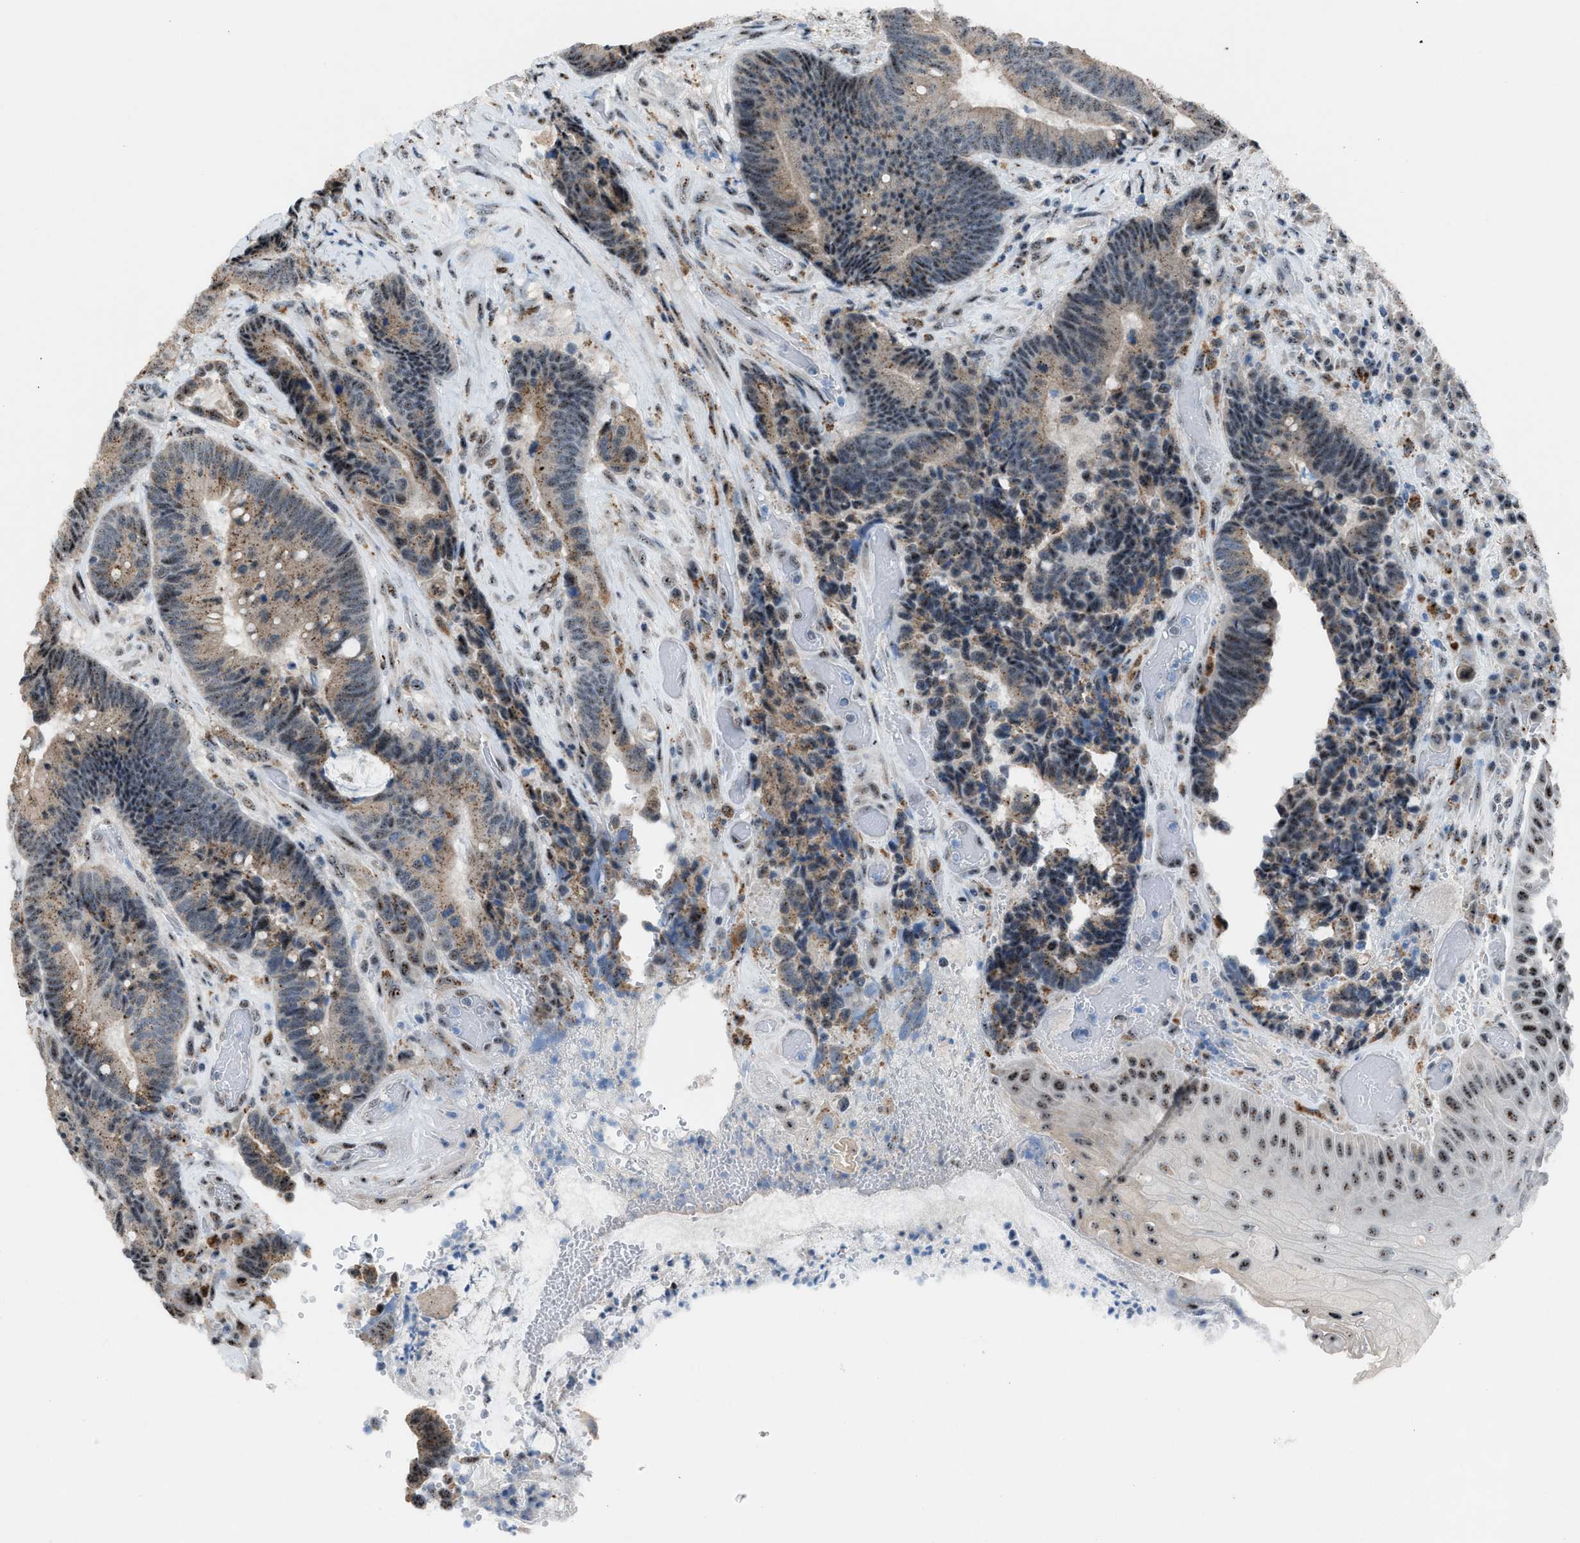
{"staining": {"intensity": "weak", "quantity": "<25%", "location": "cytoplasmic/membranous,nuclear"}, "tissue": "colorectal cancer", "cell_type": "Tumor cells", "image_type": "cancer", "snomed": [{"axis": "morphology", "description": "Adenocarcinoma, NOS"}, {"axis": "topography", "description": "Rectum"}, {"axis": "topography", "description": "Anal"}], "caption": "This image is of adenocarcinoma (colorectal) stained with immunohistochemistry to label a protein in brown with the nuclei are counter-stained blue. There is no expression in tumor cells.", "gene": "CENPP", "patient": {"sex": "female", "age": 89}}